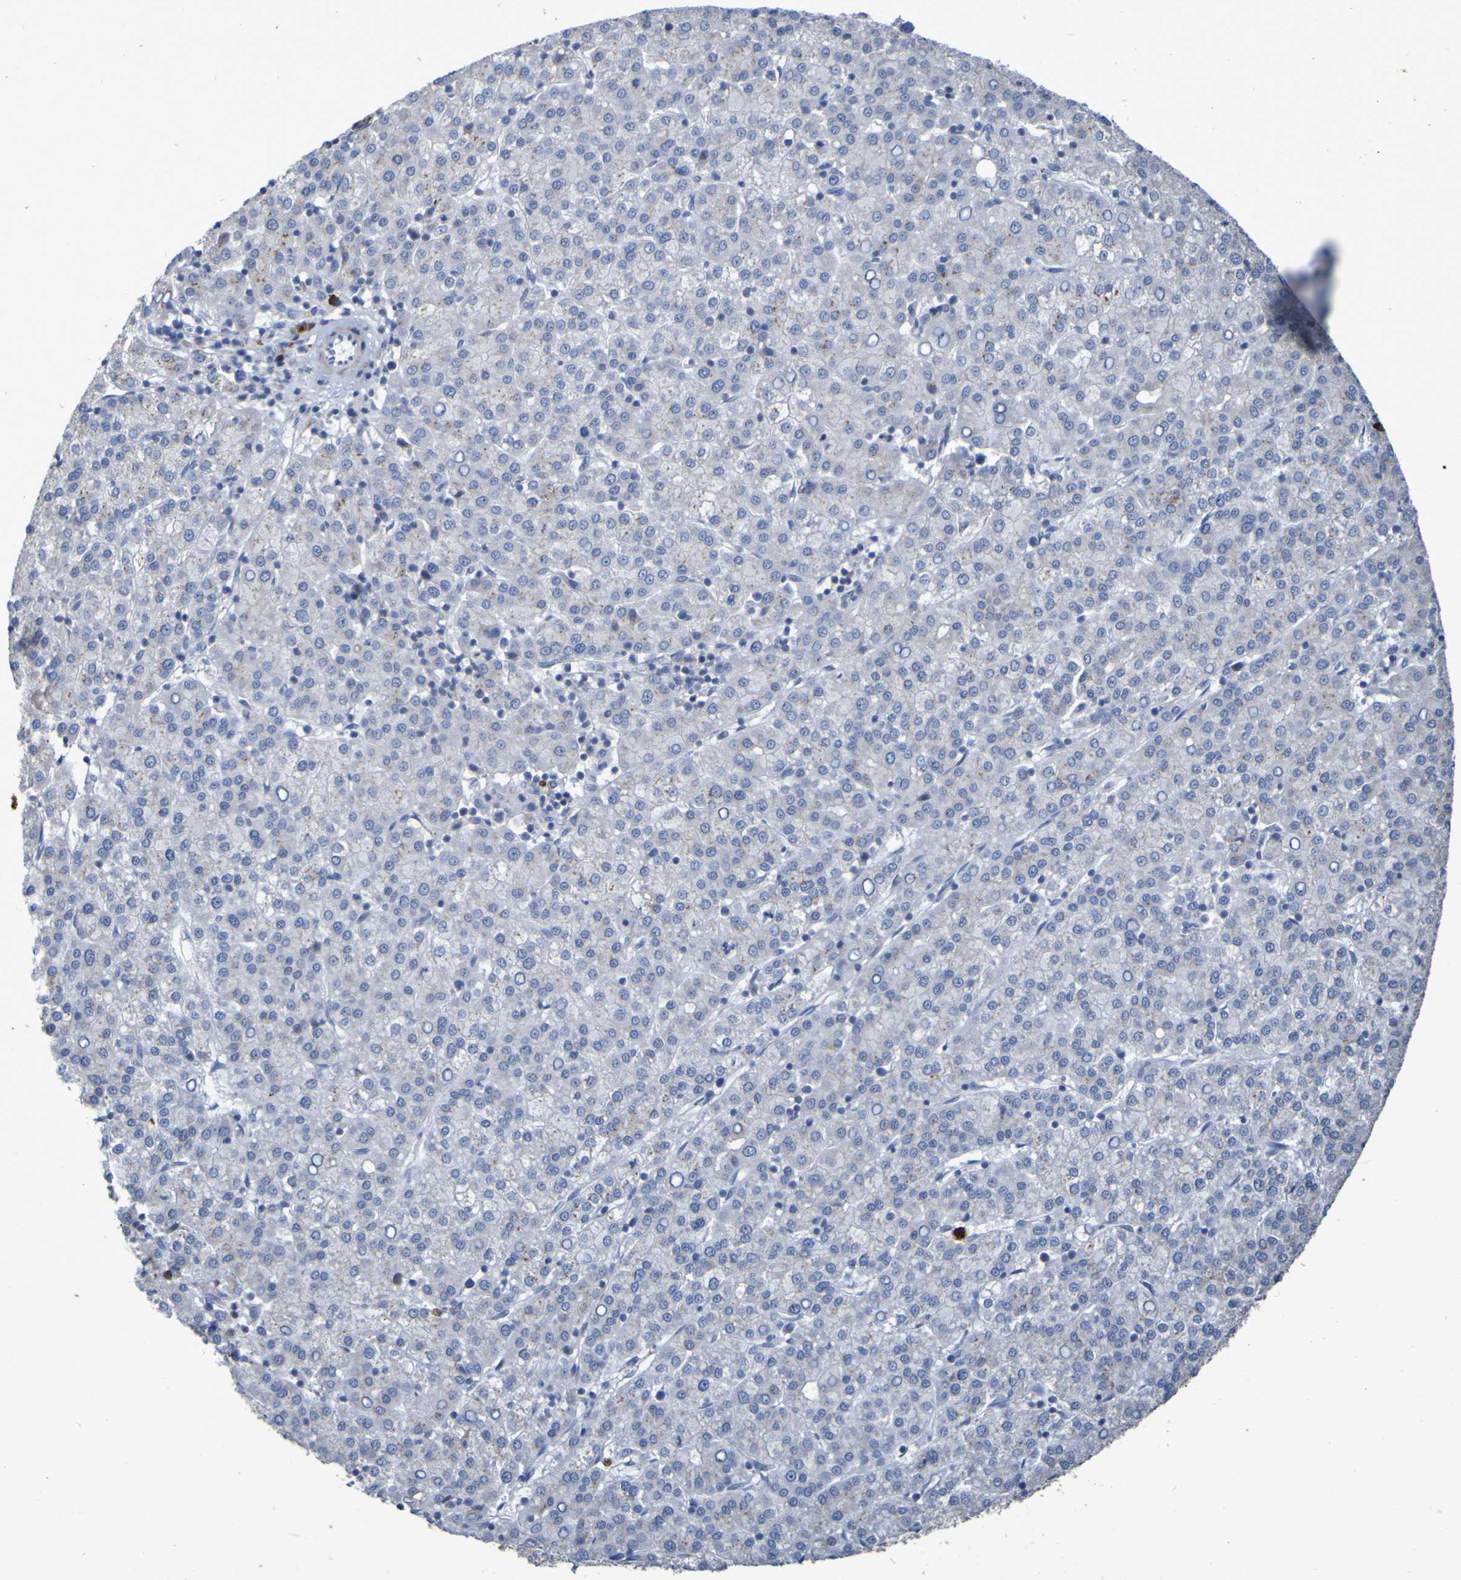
{"staining": {"intensity": "weak", "quantity": "<25%", "location": "cytoplasmic/membranous"}, "tissue": "liver cancer", "cell_type": "Tumor cells", "image_type": "cancer", "snomed": [{"axis": "morphology", "description": "Carcinoma, Hepatocellular, NOS"}, {"axis": "topography", "description": "Liver"}], "caption": "There is no significant staining in tumor cells of liver hepatocellular carcinoma. The staining was performed using DAB to visualize the protein expression in brown, while the nuclei were stained in blue with hematoxylin (Magnification: 20x).", "gene": "C11orf24", "patient": {"sex": "female", "age": 58}}